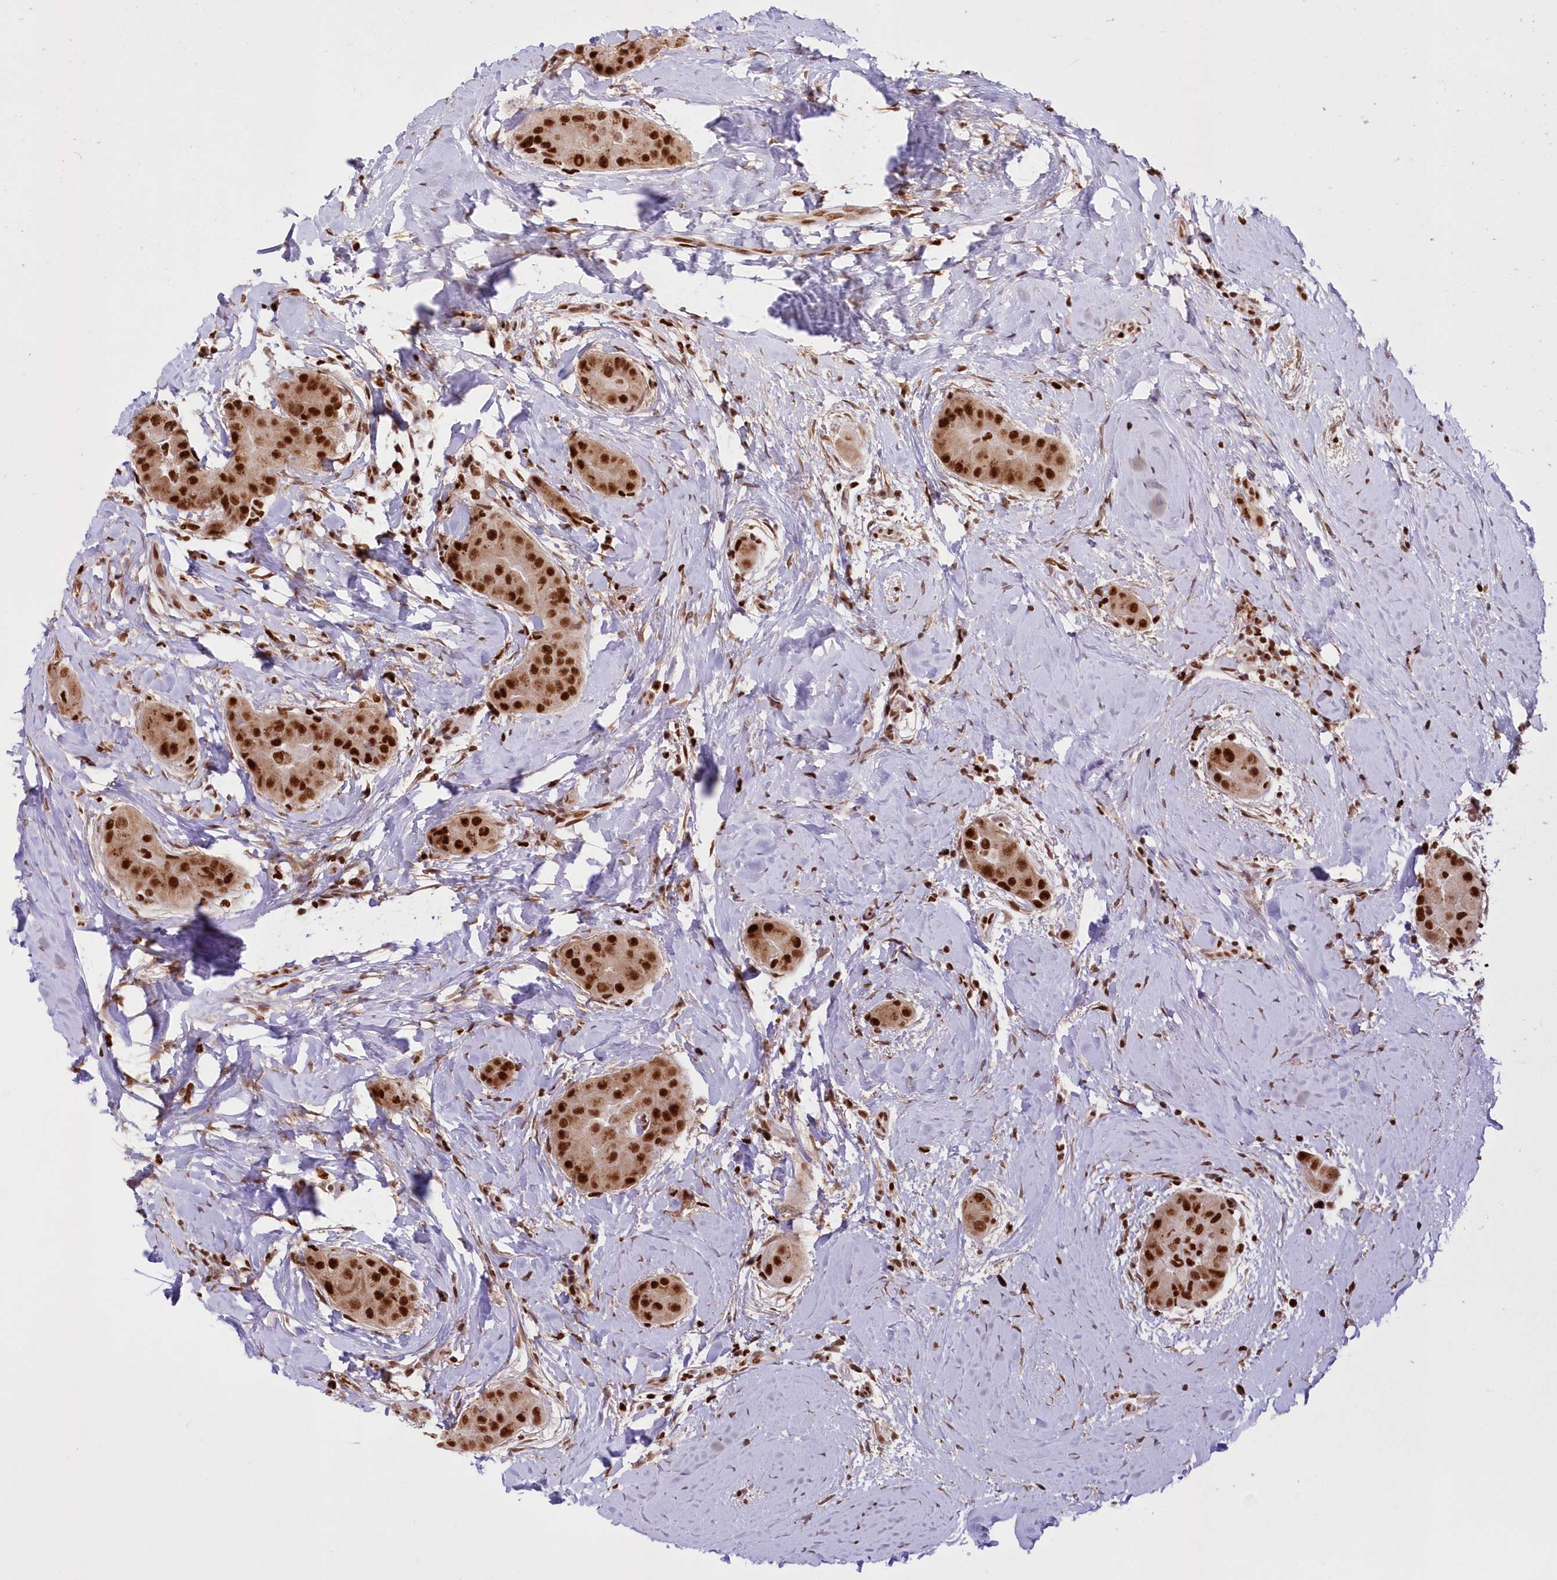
{"staining": {"intensity": "strong", "quantity": ">75%", "location": "nuclear"}, "tissue": "thyroid cancer", "cell_type": "Tumor cells", "image_type": "cancer", "snomed": [{"axis": "morphology", "description": "Papillary adenocarcinoma, NOS"}, {"axis": "topography", "description": "Thyroid gland"}], "caption": "An image of thyroid cancer stained for a protein reveals strong nuclear brown staining in tumor cells.", "gene": "POLR2B", "patient": {"sex": "male", "age": 33}}